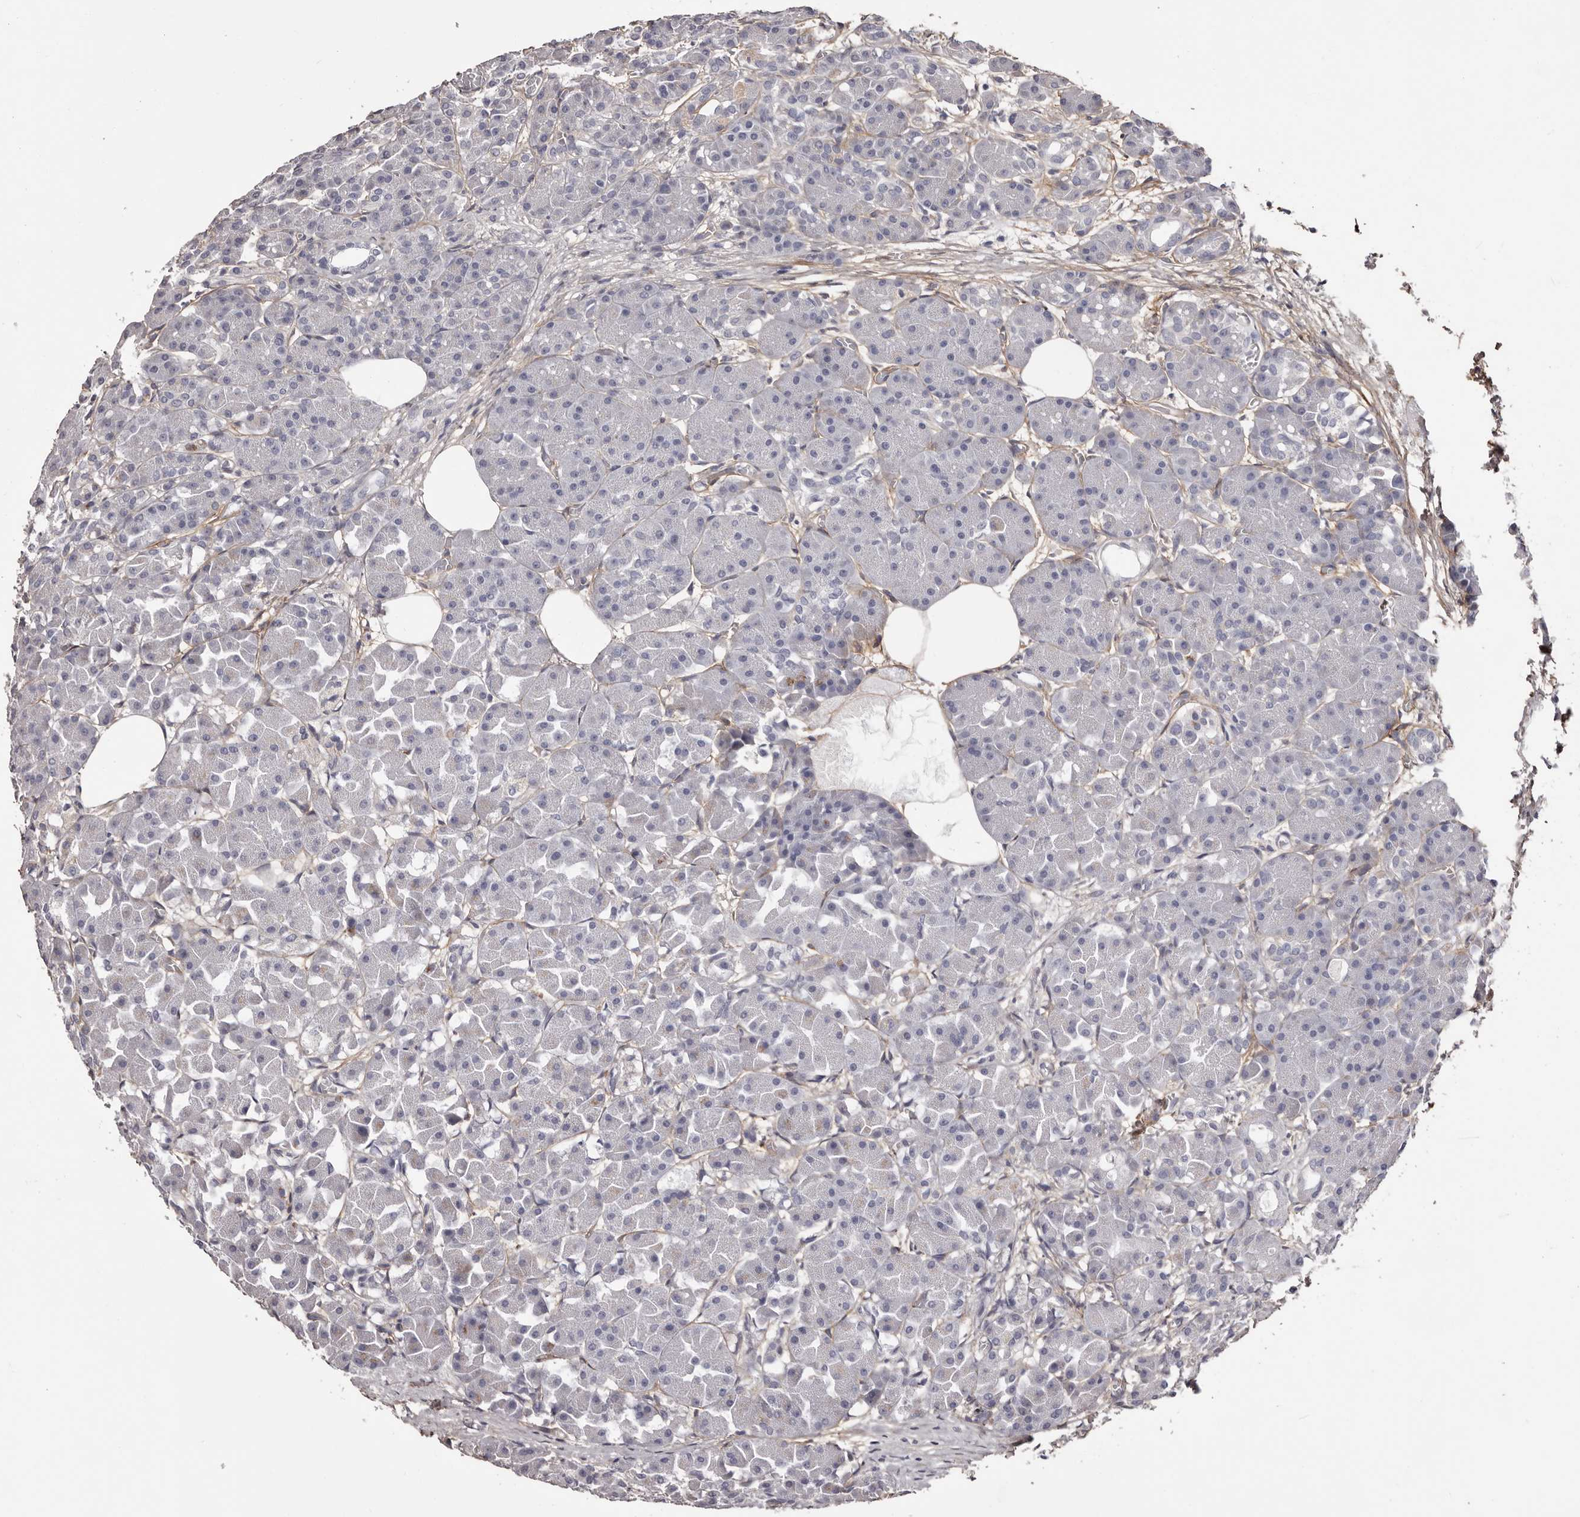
{"staining": {"intensity": "negative", "quantity": "none", "location": "none"}, "tissue": "pancreas", "cell_type": "Exocrine glandular cells", "image_type": "normal", "snomed": [{"axis": "morphology", "description": "Normal tissue, NOS"}, {"axis": "topography", "description": "Pancreas"}], "caption": "IHC photomicrograph of unremarkable pancreas stained for a protein (brown), which displays no staining in exocrine glandular cells.", "gene": "COL6A1", "patient": {"sex": "male", "age": 63}}